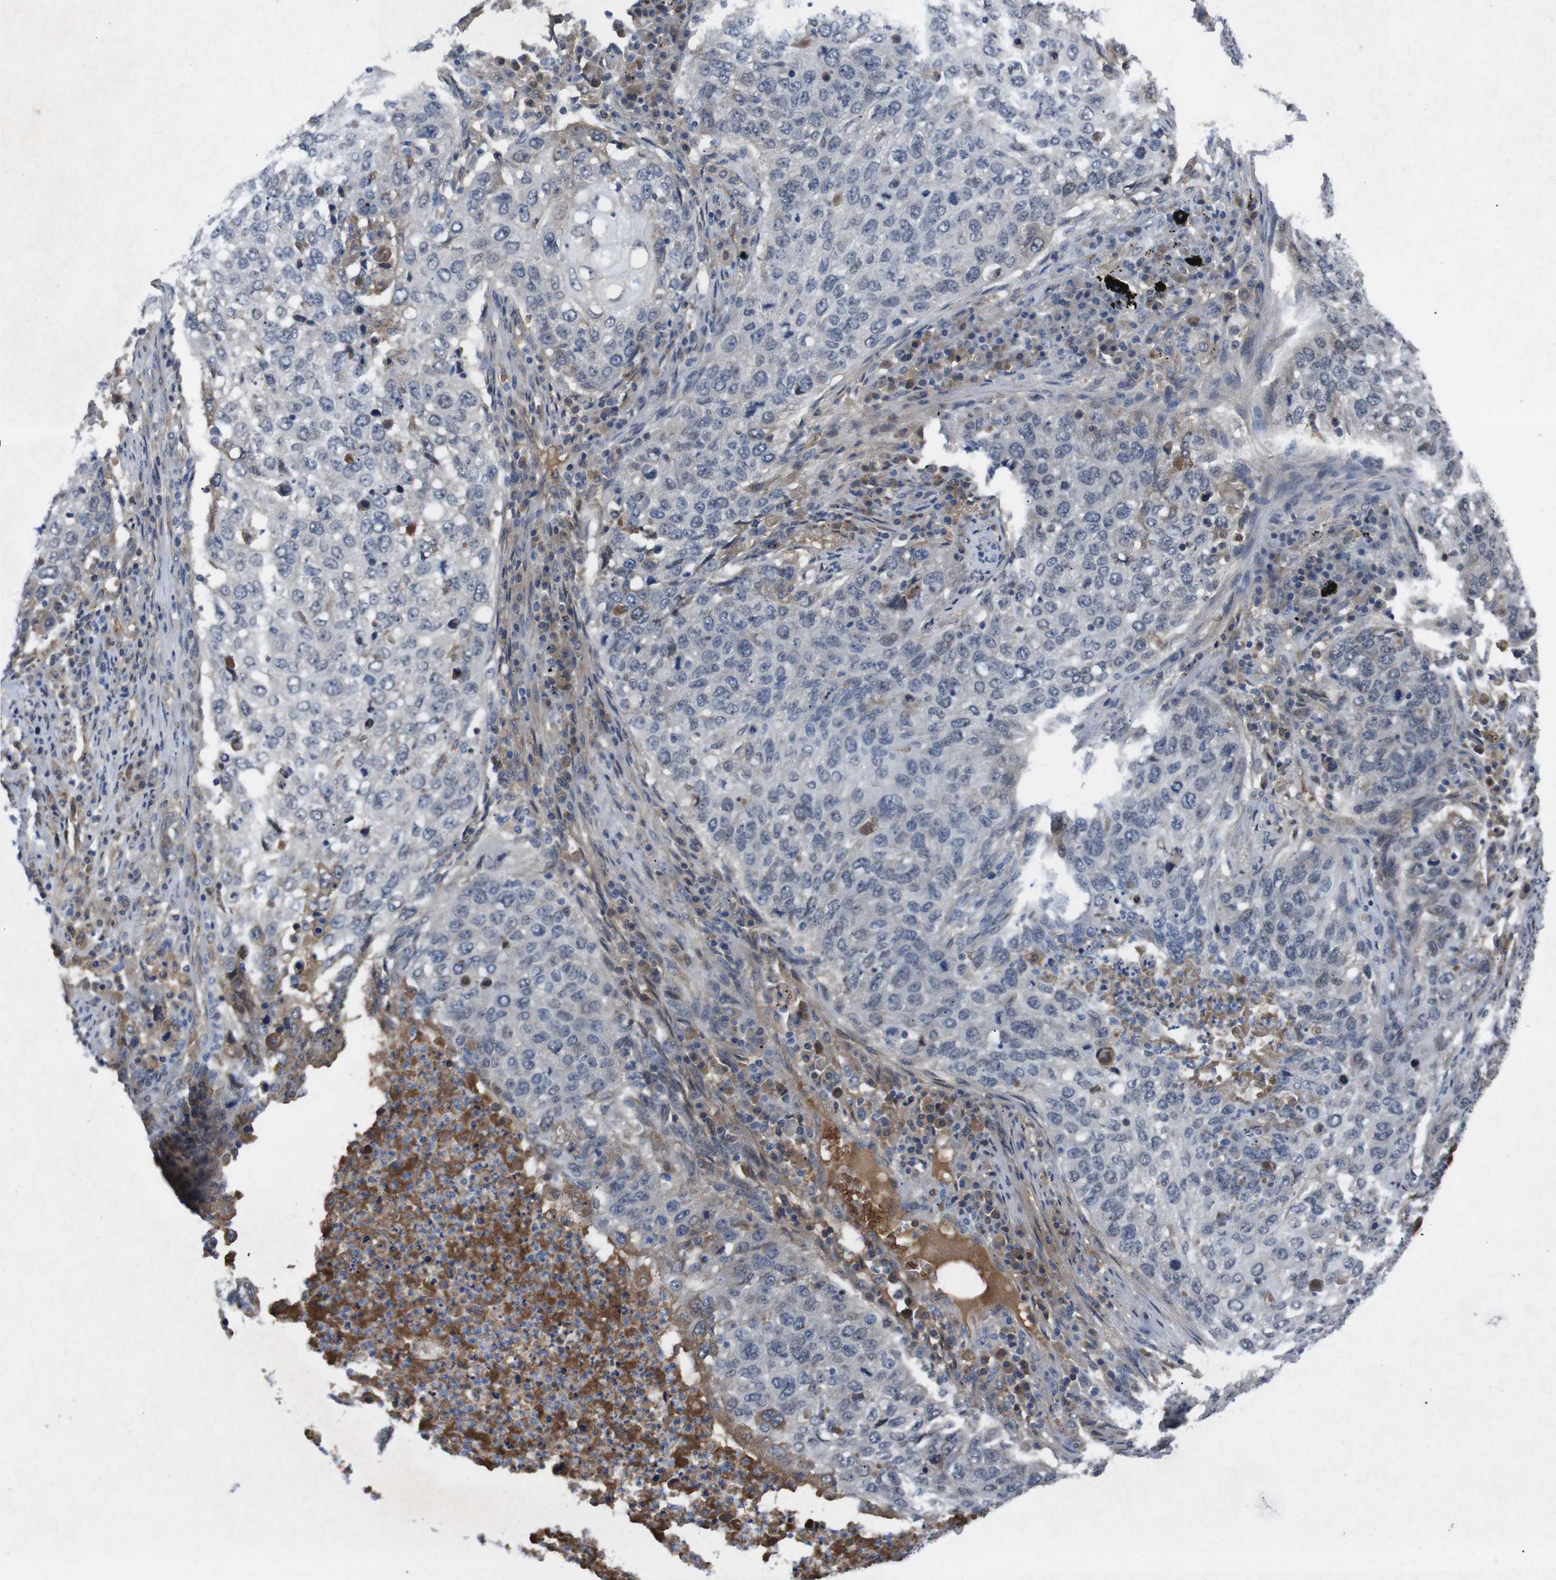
{"staining": {"intensity": "negative", "quantity": "none", "location": "none"}, "tissue": "lung cancer", "cell_type": "Tumor cells", "image_type": "cancer", "snomed": [{"axis": "morphology", "description": "Squamous cell carcinoma, NOS"}, {"axis": "topography", "description": "Lung"}], "caption": "DAB immunohistochemical staining of squamous cell carcinoma (lung) reveals no significant staining in tumor cells.", "gene": "SPTB", "patient": {"sex": "female", "age": 63}}